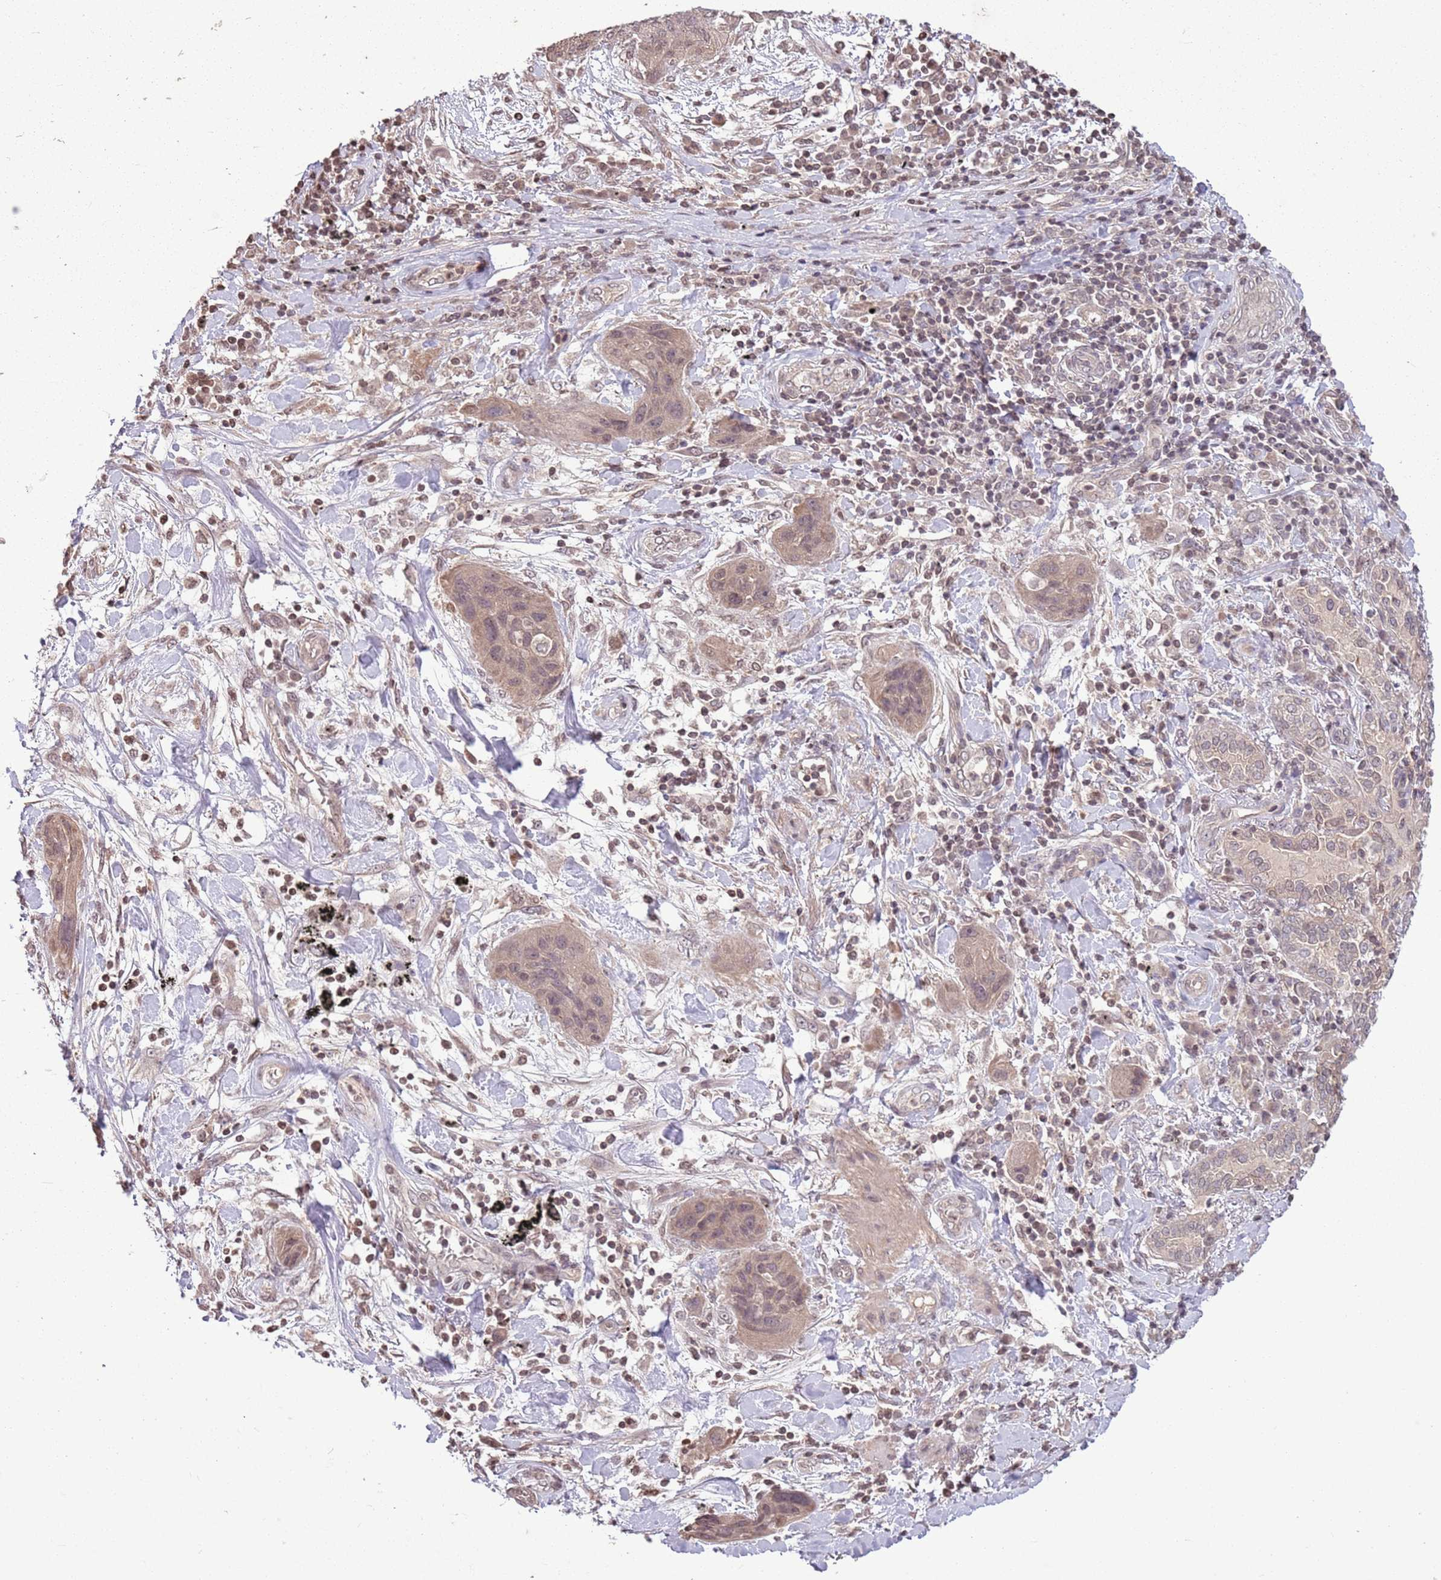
{"staining": {"intensity": "weak", "quantity": ">75%", "location": "cytoplasmic/membranous"}, "tissue": "lung cancer", "cell_type": "Tumor cells", "image_type": "cancer", "snomed": [{"axis": "morphology", "description": "Squamous cell carcinoma, NOS"}, {"axis": "topography", "description": "Lung"}], "caption": "IHC histopathology image of neoplastic tissue: lung cancer stained using IHC reveals low levels of weak protein expression localized specifically in the cytoplasmic/membranous of tumor cells, appearing as a cytoplasmic/membranous brown color.", "gene": "CAPN9", "patient": {"sex": "female", "age": 70}}